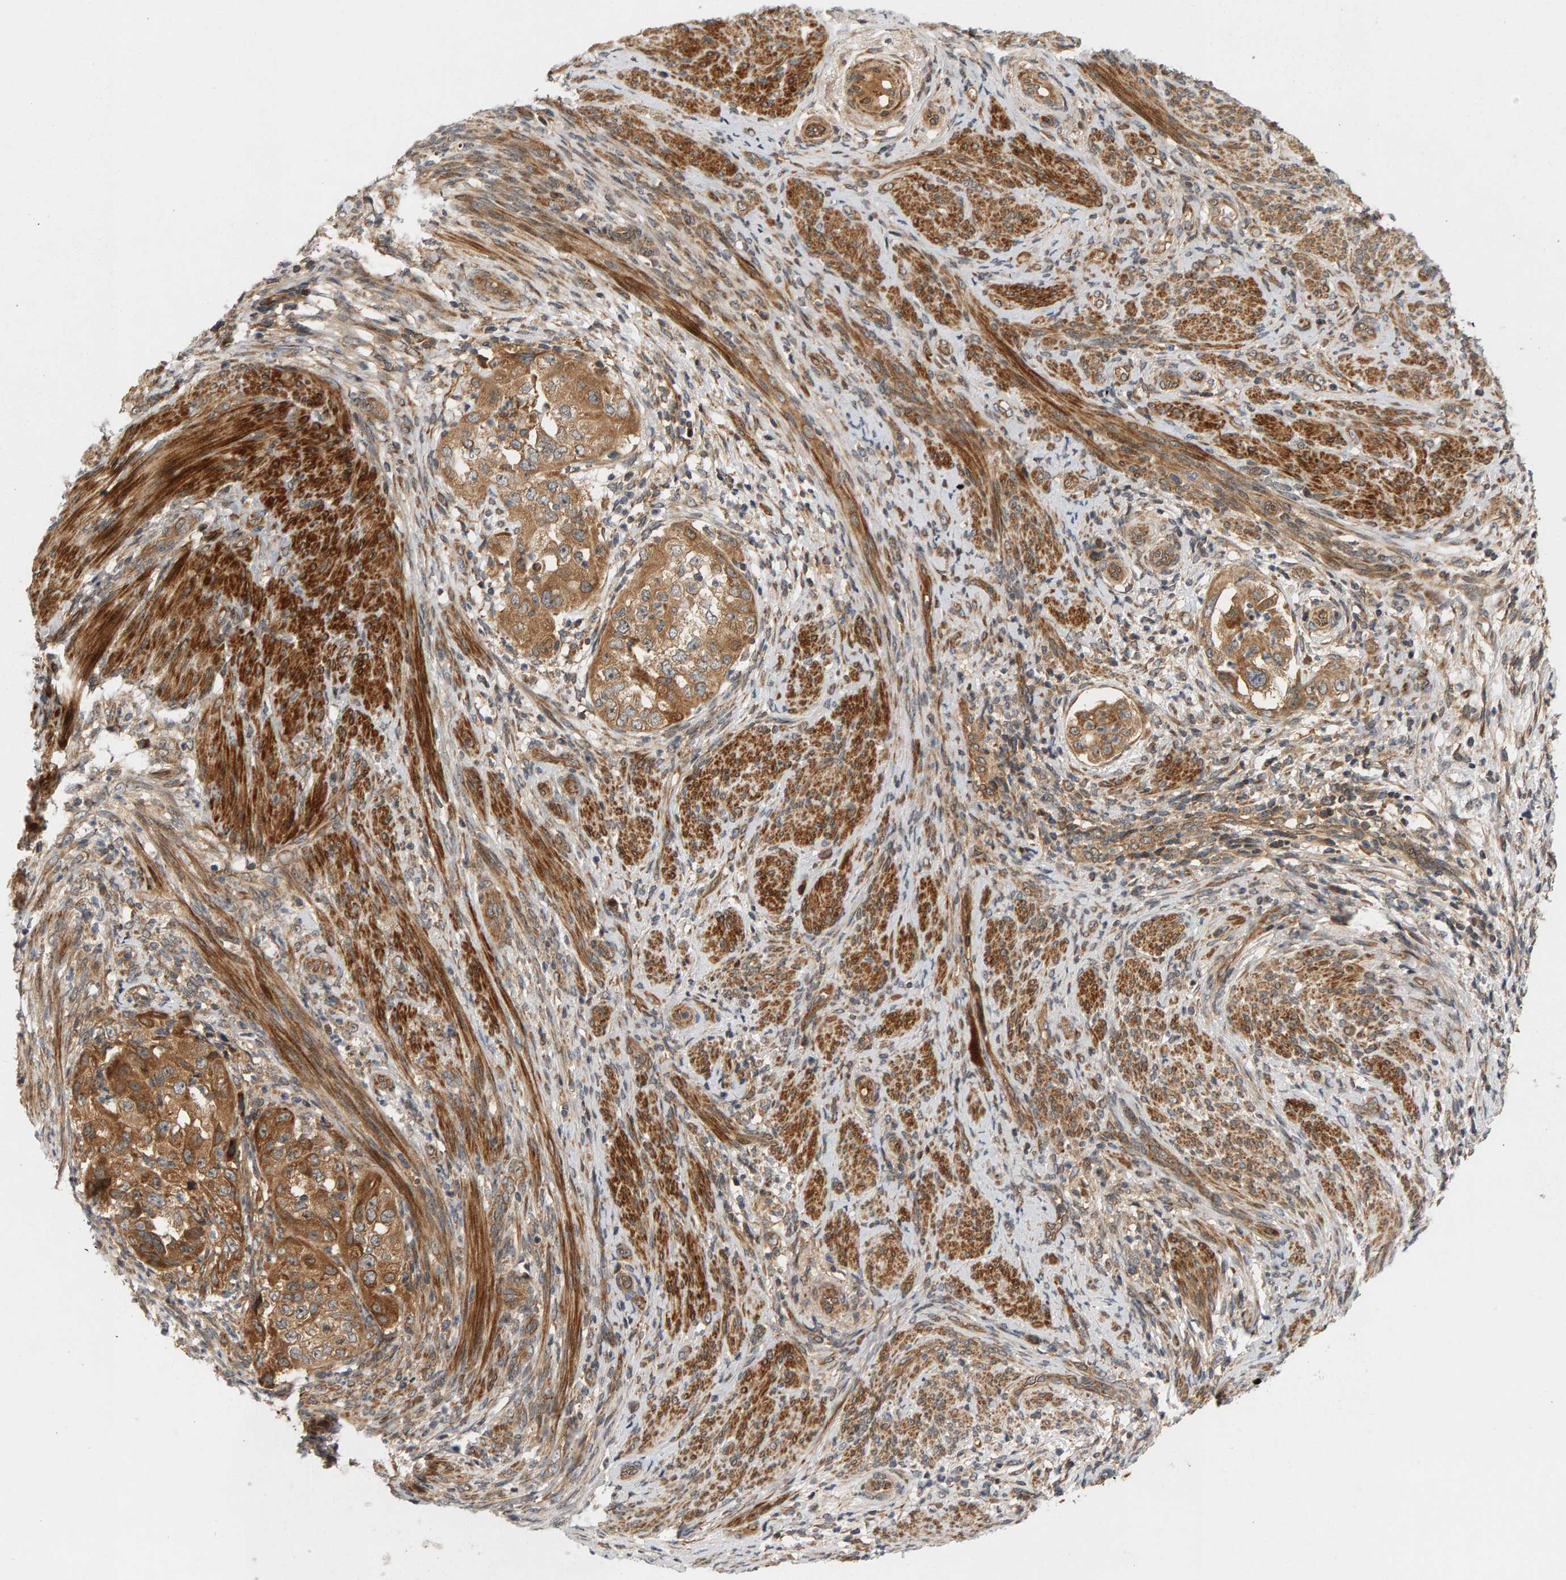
{"staining": {"intensity": "strong", "quantity": ">75%", "location": "cytoplasmic/membranous"}, "tissue": "endometrial cancer", "cell_type": "Tumor cells", "image_type": "cancer", "snomed": [{"axis": "morphology", "description": "Adenocarcinoma, NOS"}, {"axis": "topography", "description": "Endometrium"}], "caption": "Endometrial adenocarcinoma tissue reveals strong cytoplasmic/membranous staining in approximately >75% of tumor cells", "gene": "BAHCC1", "patient": {"sex": "female", "age": 85}}